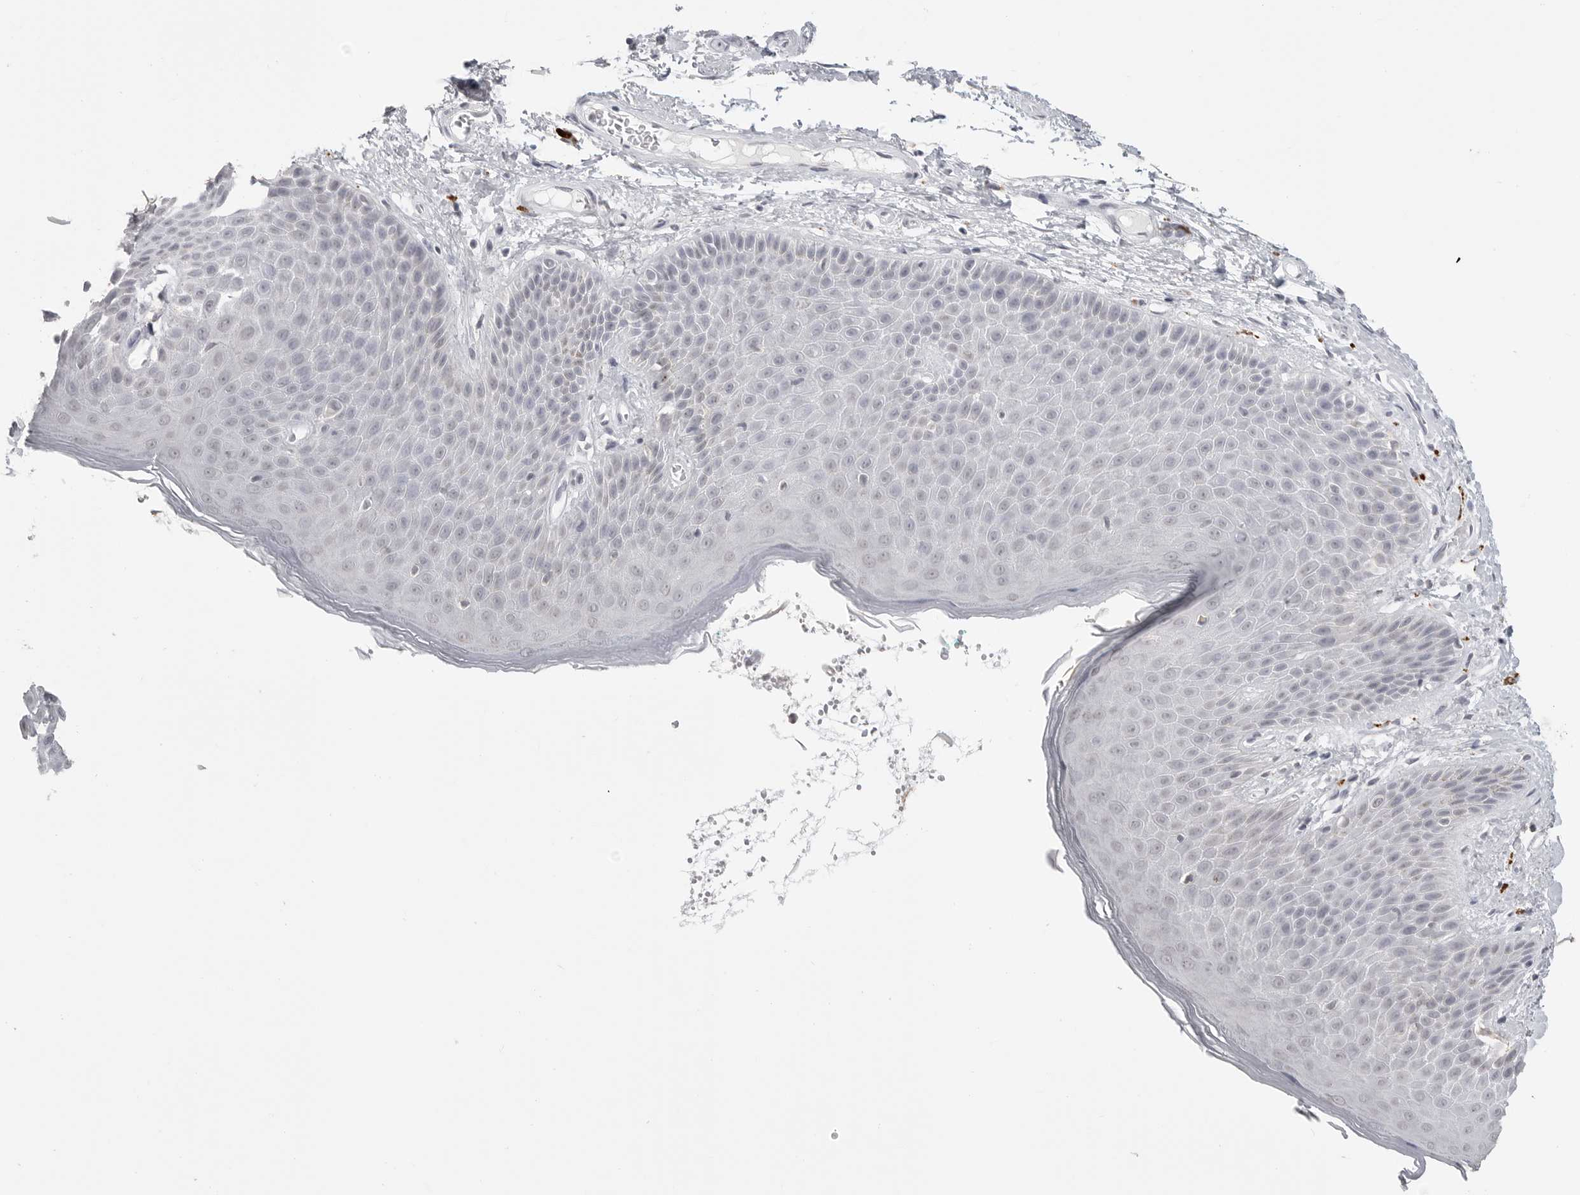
{"staining": {"intensity": "negative", "quantity": "none", "location": "none"}, "tissue": "skin", "cell_type": "Epidermal cells", "image_type": "normal", "snomed": [{"axis": "morphology", "description": "Normal tissue, NOS"}, {"axis": "topography", "description": "Anal"}], "caption": "Immunohistochemistry (IHC) photomicrograph of benign skin stained for a protein (brown), which exhibits no staining in epidermal cells.", "gene": "PRSS1", "patient": {"sex": "male", "age": 74}}